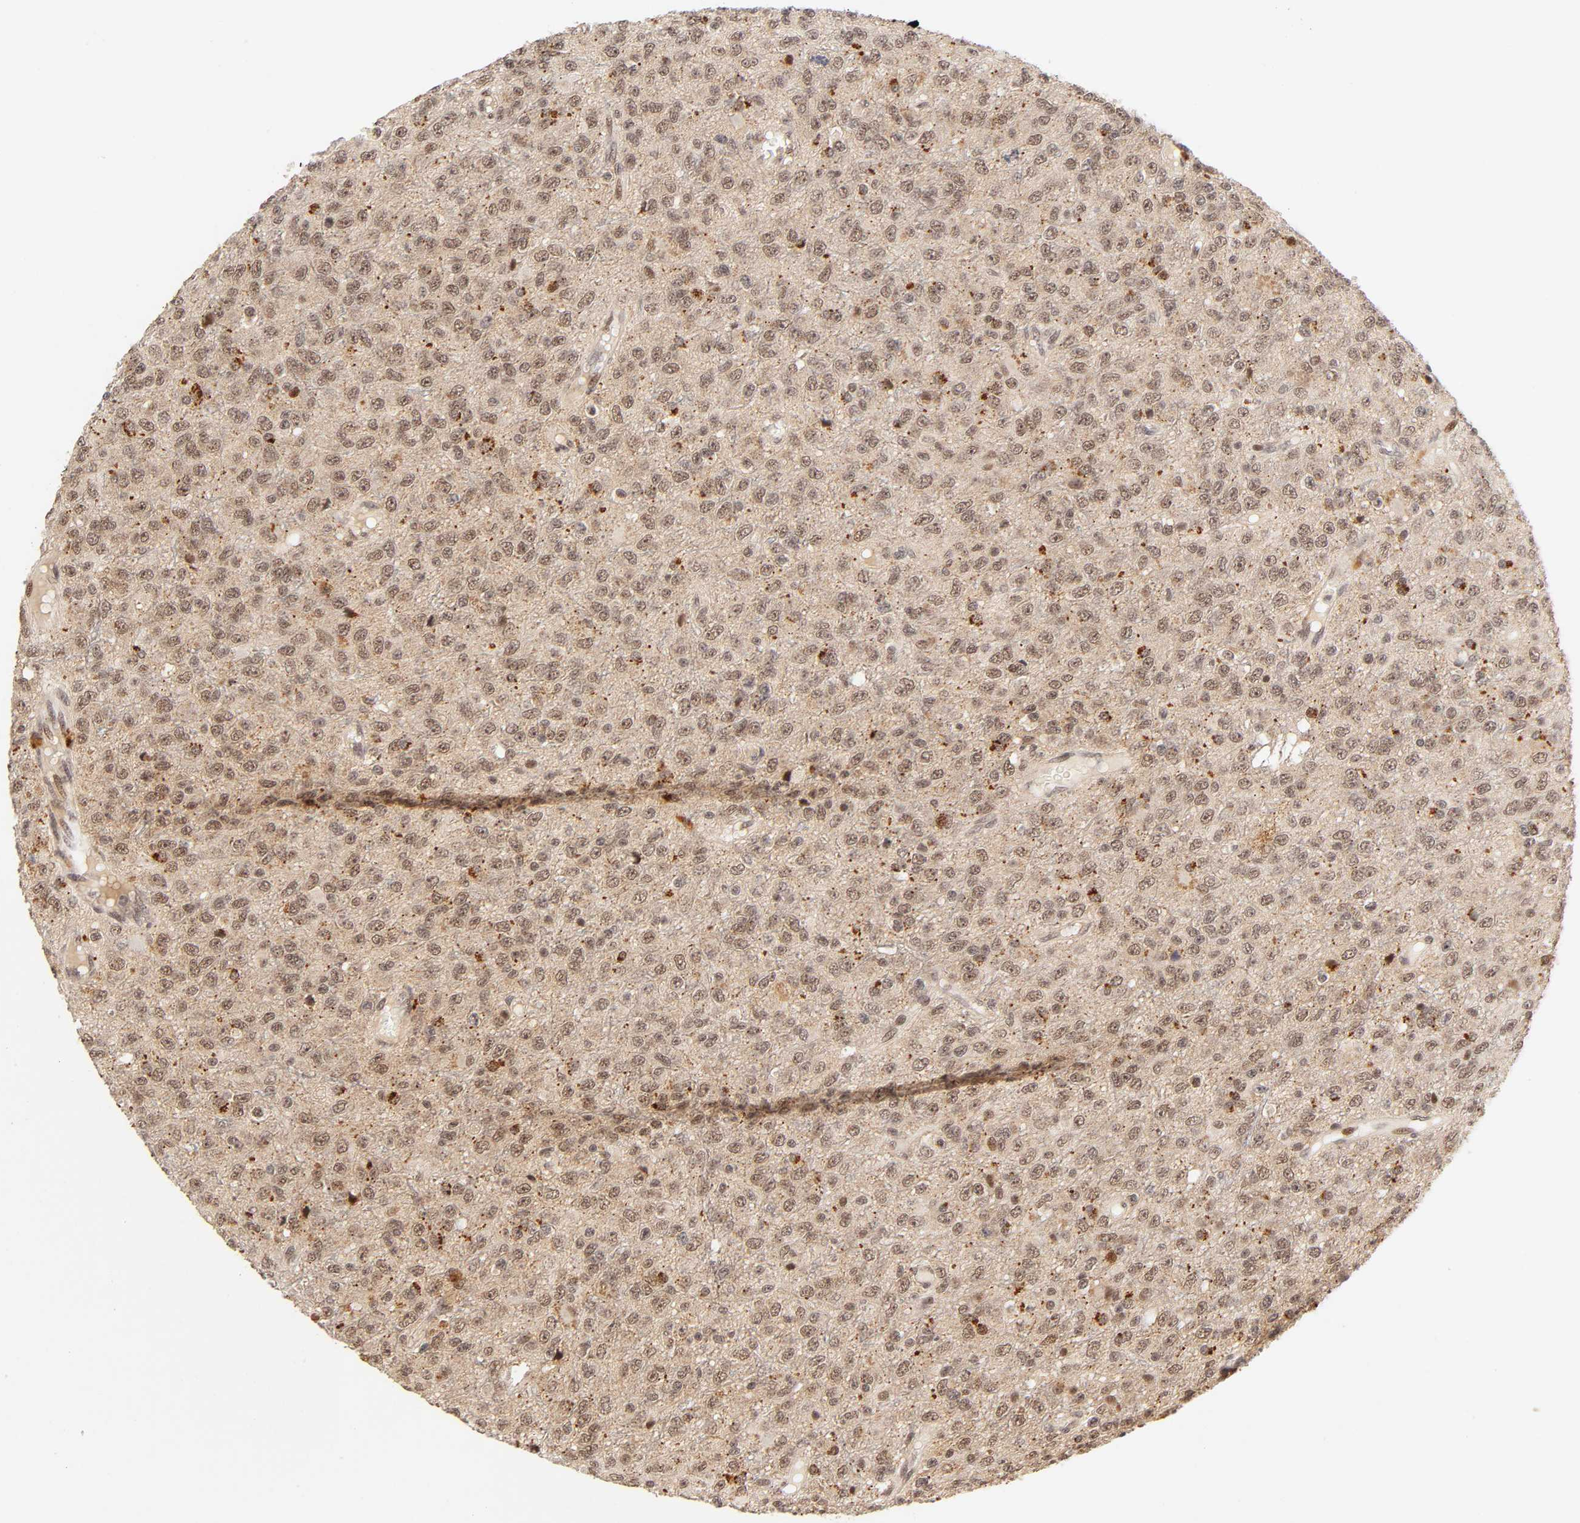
{"staining": {"intensity": "moderate", "quantity": ">75%", "location": "cytoplasmic/membranous,nuclear"}, "tissue": "glioma", "cell_type": "Tumor cells", "image_type": "cancer", "snomed": [{"axis": "morphology", "description": "Glioma, malignant, High grade"}, {"axis": "topography", "description": "pancreas cauda"}], "caption": "There is medium levels of moderate cytoplasmic/membranous and nuclear positivity in tumor cells of glioma, as demonstrated by immunohistochemical staining (brown color).", "gene": "TAF10", "patient": {"sex": "male", "age": 60}}